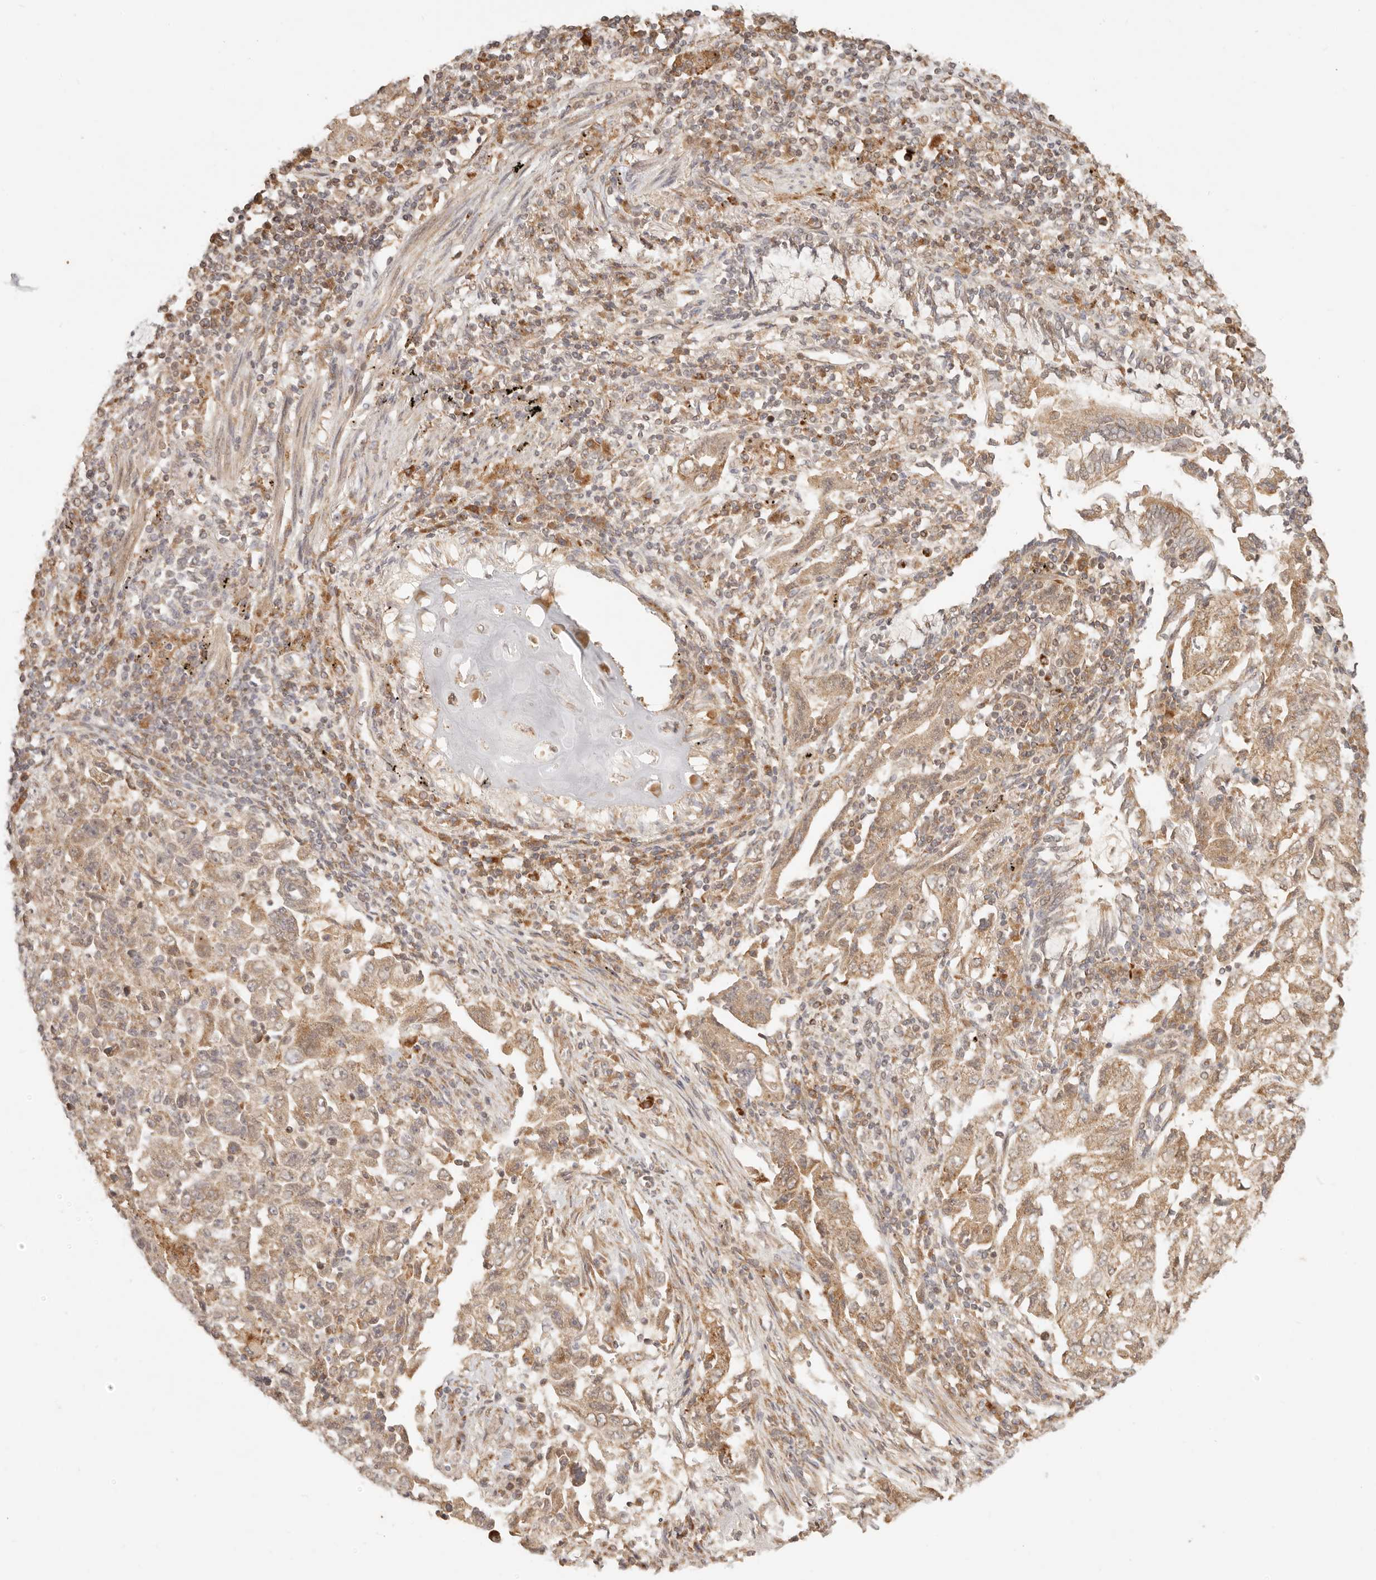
{"staining": {"intensity": "moderate", "quantity": ">75%", "location": "cytoplasmic/membranous"}, "tissue": "lung cancer", "cell_type": "Tumor cells", "image_type": "cancer", "snomed": [{"axis": "morphology", "description": "Adenocarcinoma, NOS"}, {"axis": "topography", "description": "Lung"}], "caption": "The histopathology image reveals staining of lung adenocarcinoma, revealing moderate cytoplasmic/membranous protein expression (brown color) within tumor cells.", "gene": "TIMM17A", "patient": {"sex": "female", "age": 51}}